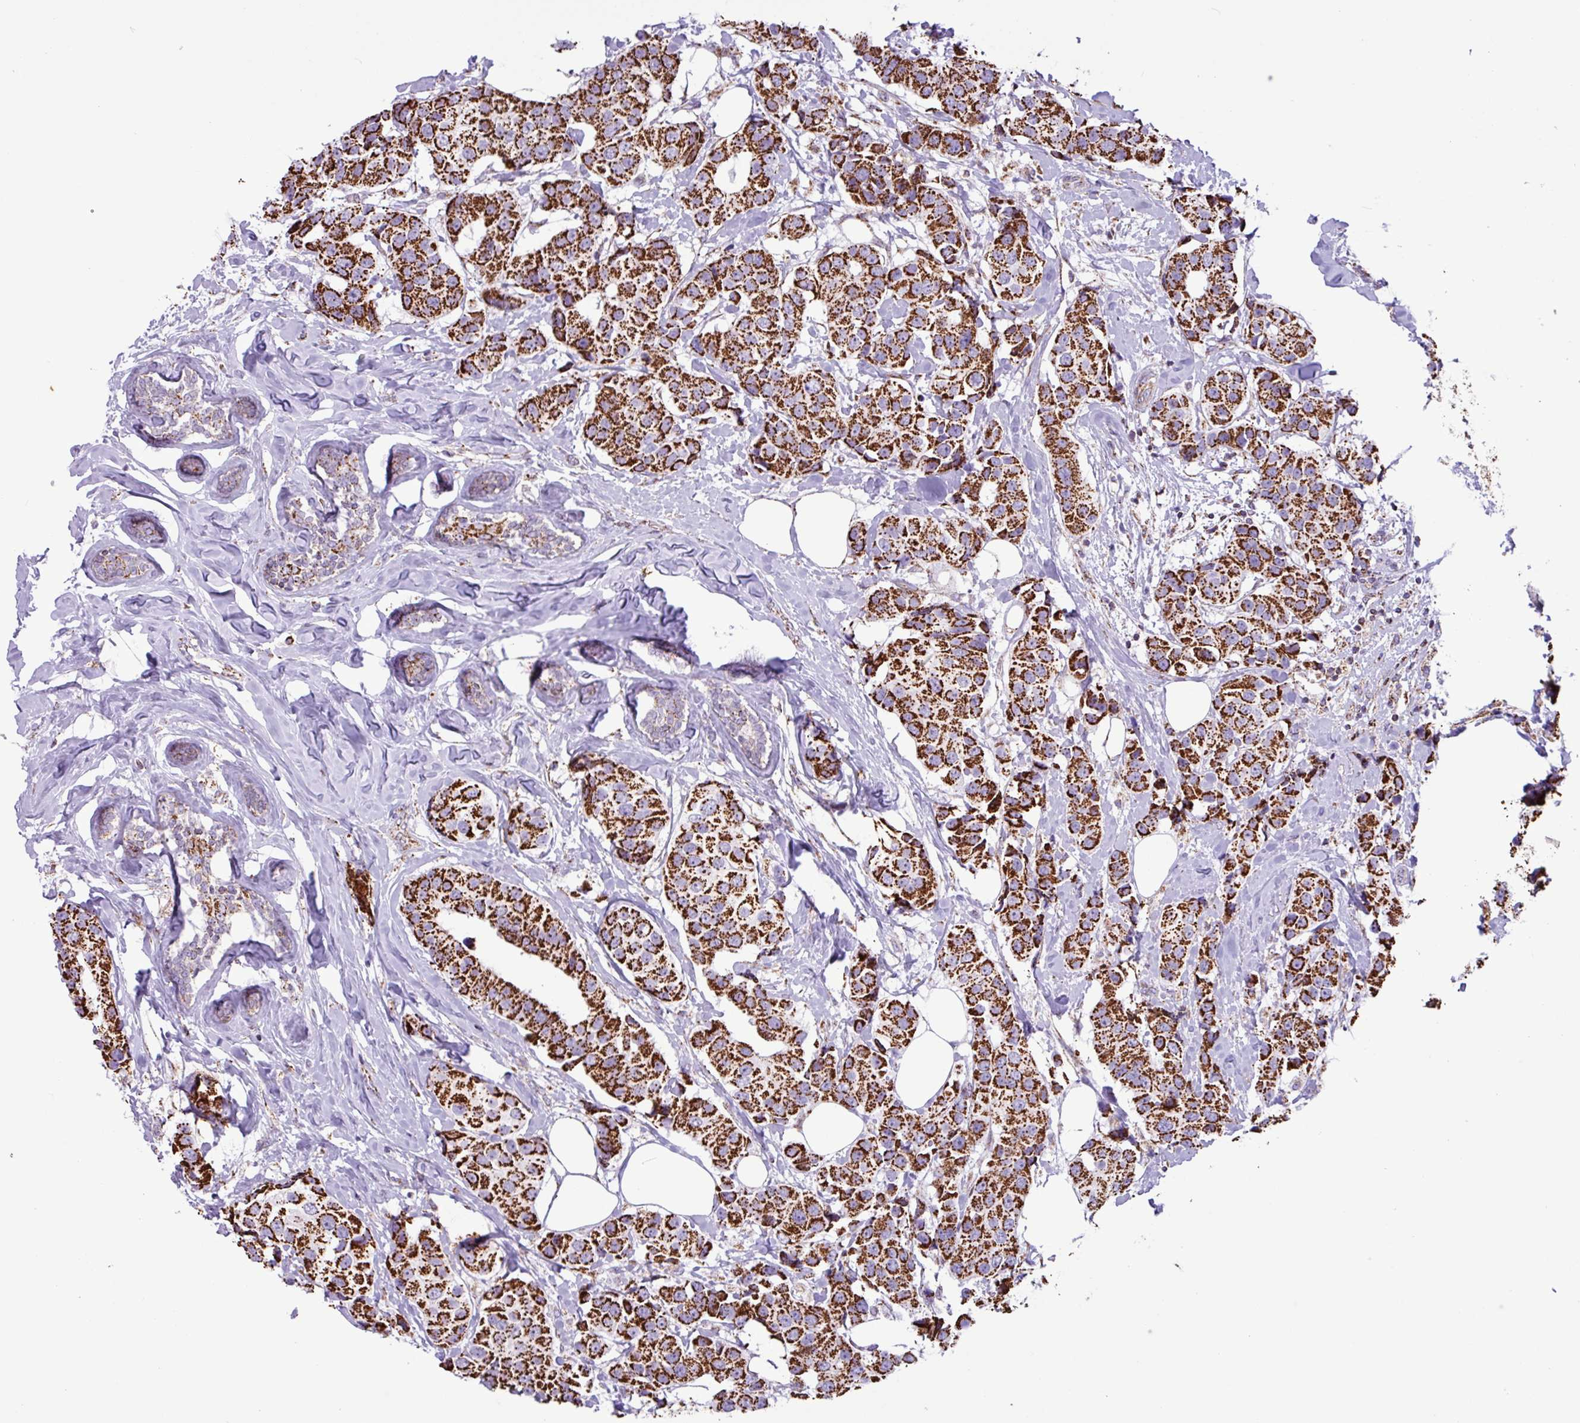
{"staining": {"intensity": "strong", "quantity": ">75%", "location": "cytoplasmic/membranous"}, "tissue": "breast cancer", "cell_type": "Tumor cells", "image_type": "cancer", "snomed": [{"axis": "morphology", "description": "Normal tissue, NOS"}, {"axis": "morphology", "description": "Duct carcinoma"}, {"axis": "topography", "description": "Breast"}], "caption": "IHC of breast invasive ductal carcinoma demonstrates high levels of strong cytoplasmic/membranous positivity in approximately >75% of tumor cells.", "gene": "RTL3", "patient": {"sex": "female", "age": 39}}